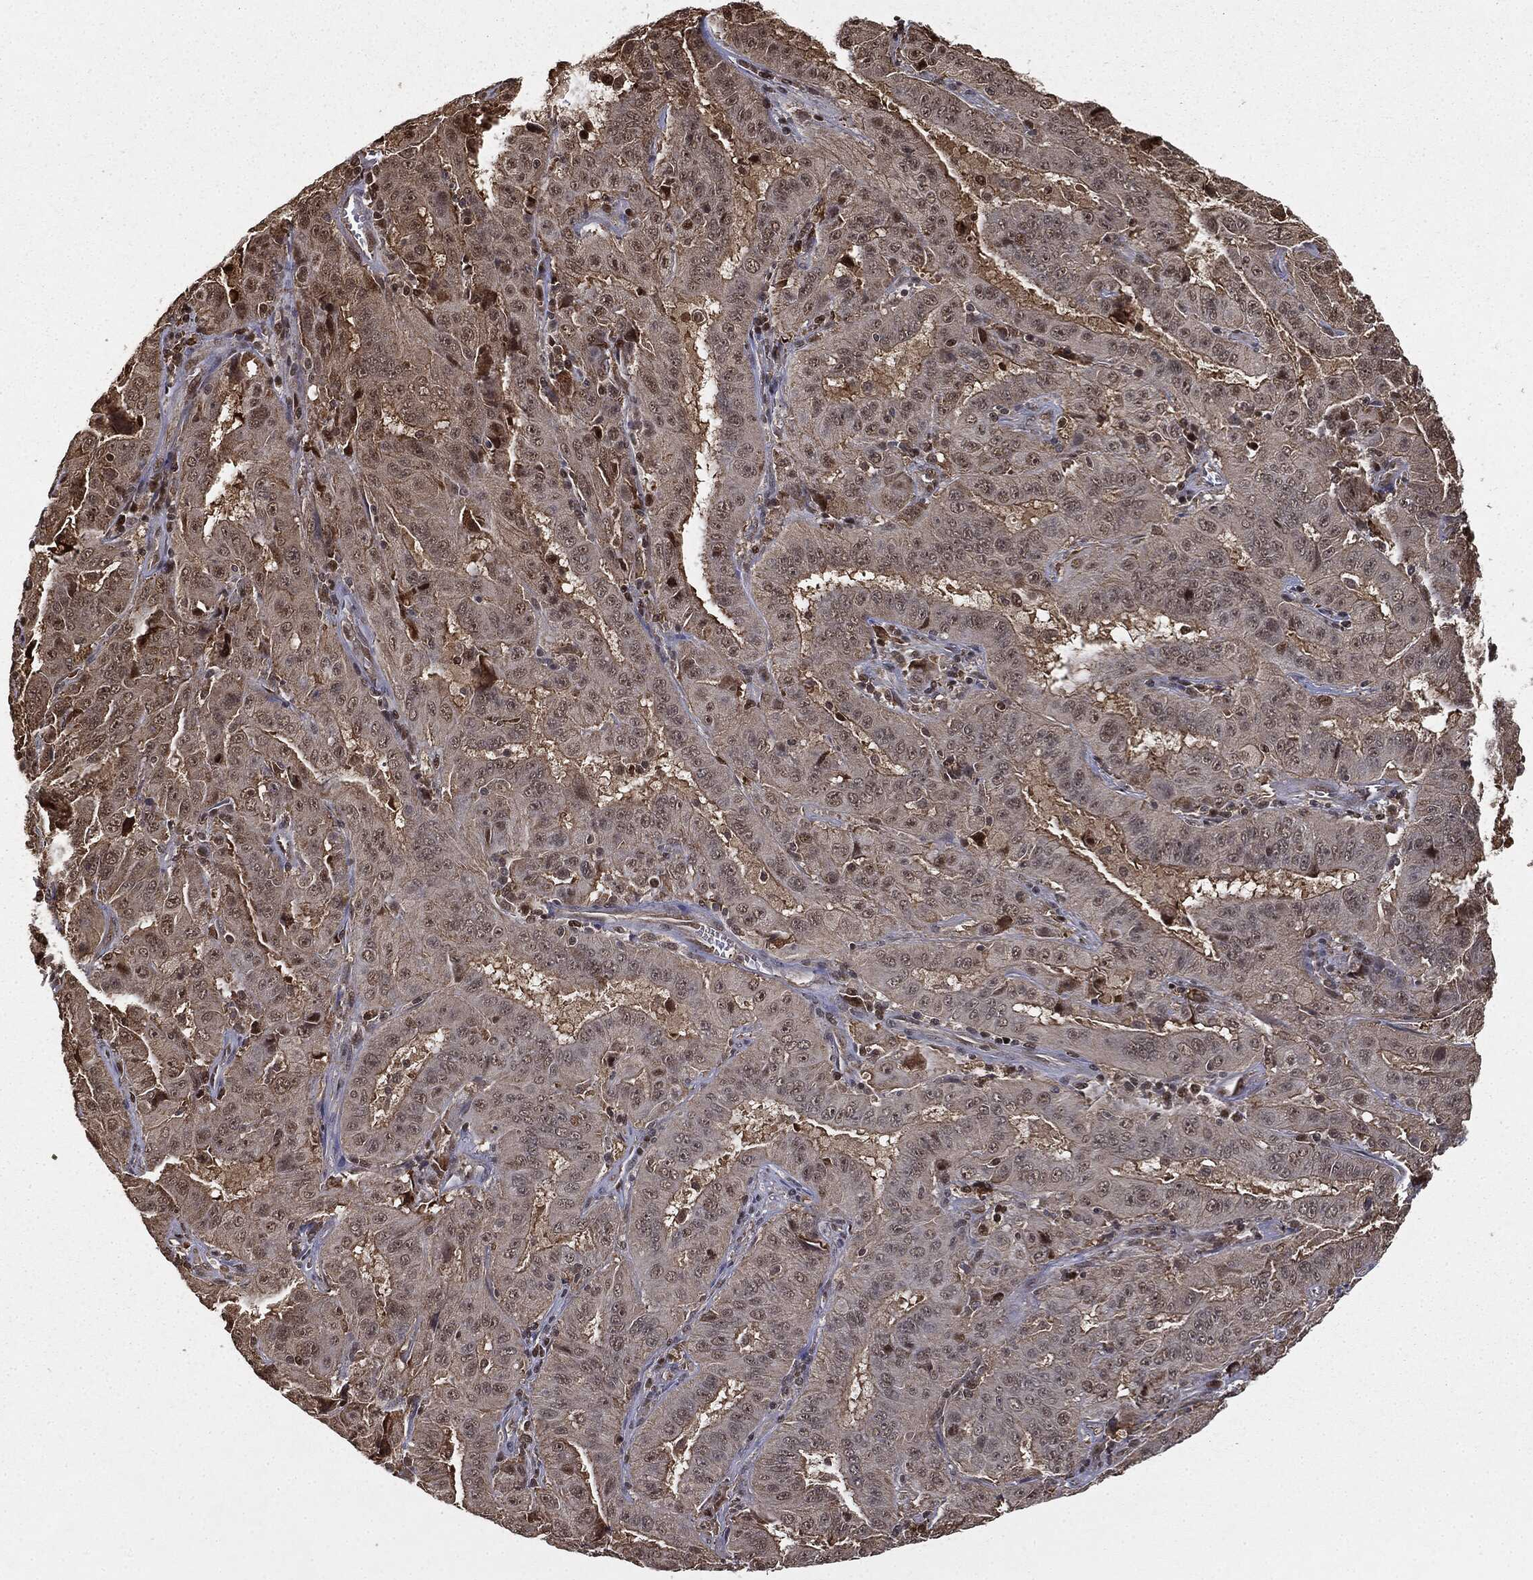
{"staining": {"intensity": "negative", "quantity": "none", "location": "none"}, "tissue": "pancreatic cancer", "cell_type": "Tumor cells", "image_type": "cancer", "snomed": [{"axis": "morphology", "description": "Adenocarcinoma, NOS"}, {"axis": "topography", "description": "Pancreas"}], "caption": "This micrograph is of adenocarcinoma (pancreatic) stained with immunohistochemistry to label a protein in brown with the nuclei are counter-stained blue. There is no expression in tumor cells.", "gene": "ZNHIT6", "patient": {"sex": "male", "age": 63}}